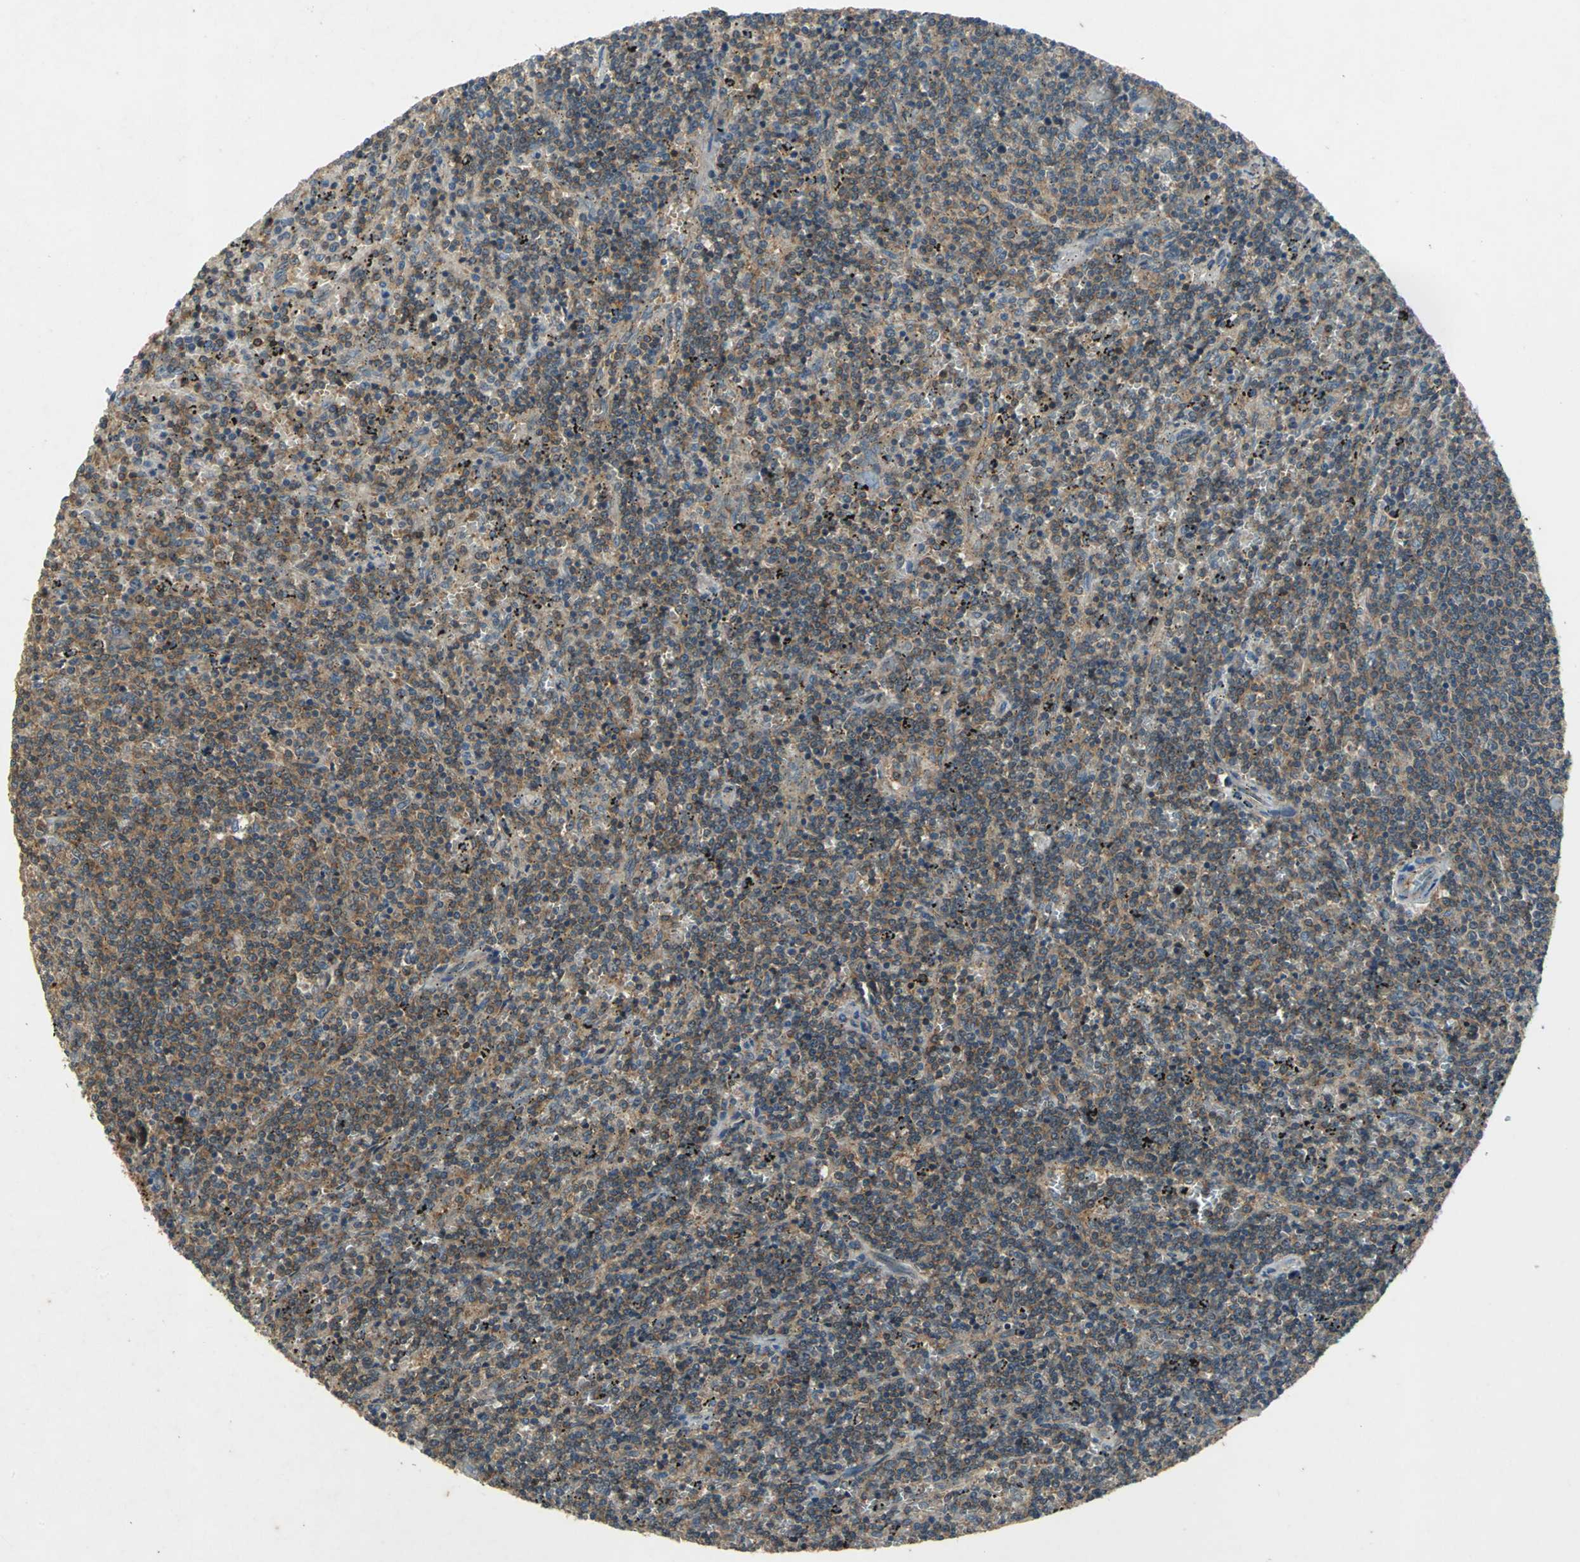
{"staining": {"intensity": "moderate", "quantity": ">75%", "location": "cytoplasmic/membranous"}, "tissue": "lymphoma", "cell_type": "Tumor cells", "image_type": "cancer", "snomed": [{"axis": "morphology", "description": "Malignant lymphoma, non-Hodgkin's type, Low grade"}, {"axis": "topography", "description": "Spleen"}], "caption": "Moderate cytoplasmic/membranous staining is appreciated in about >75% of tumor cells in lymphoma.", "gene": "EMCN", "patient": {"sex": "female", "age": 50}}